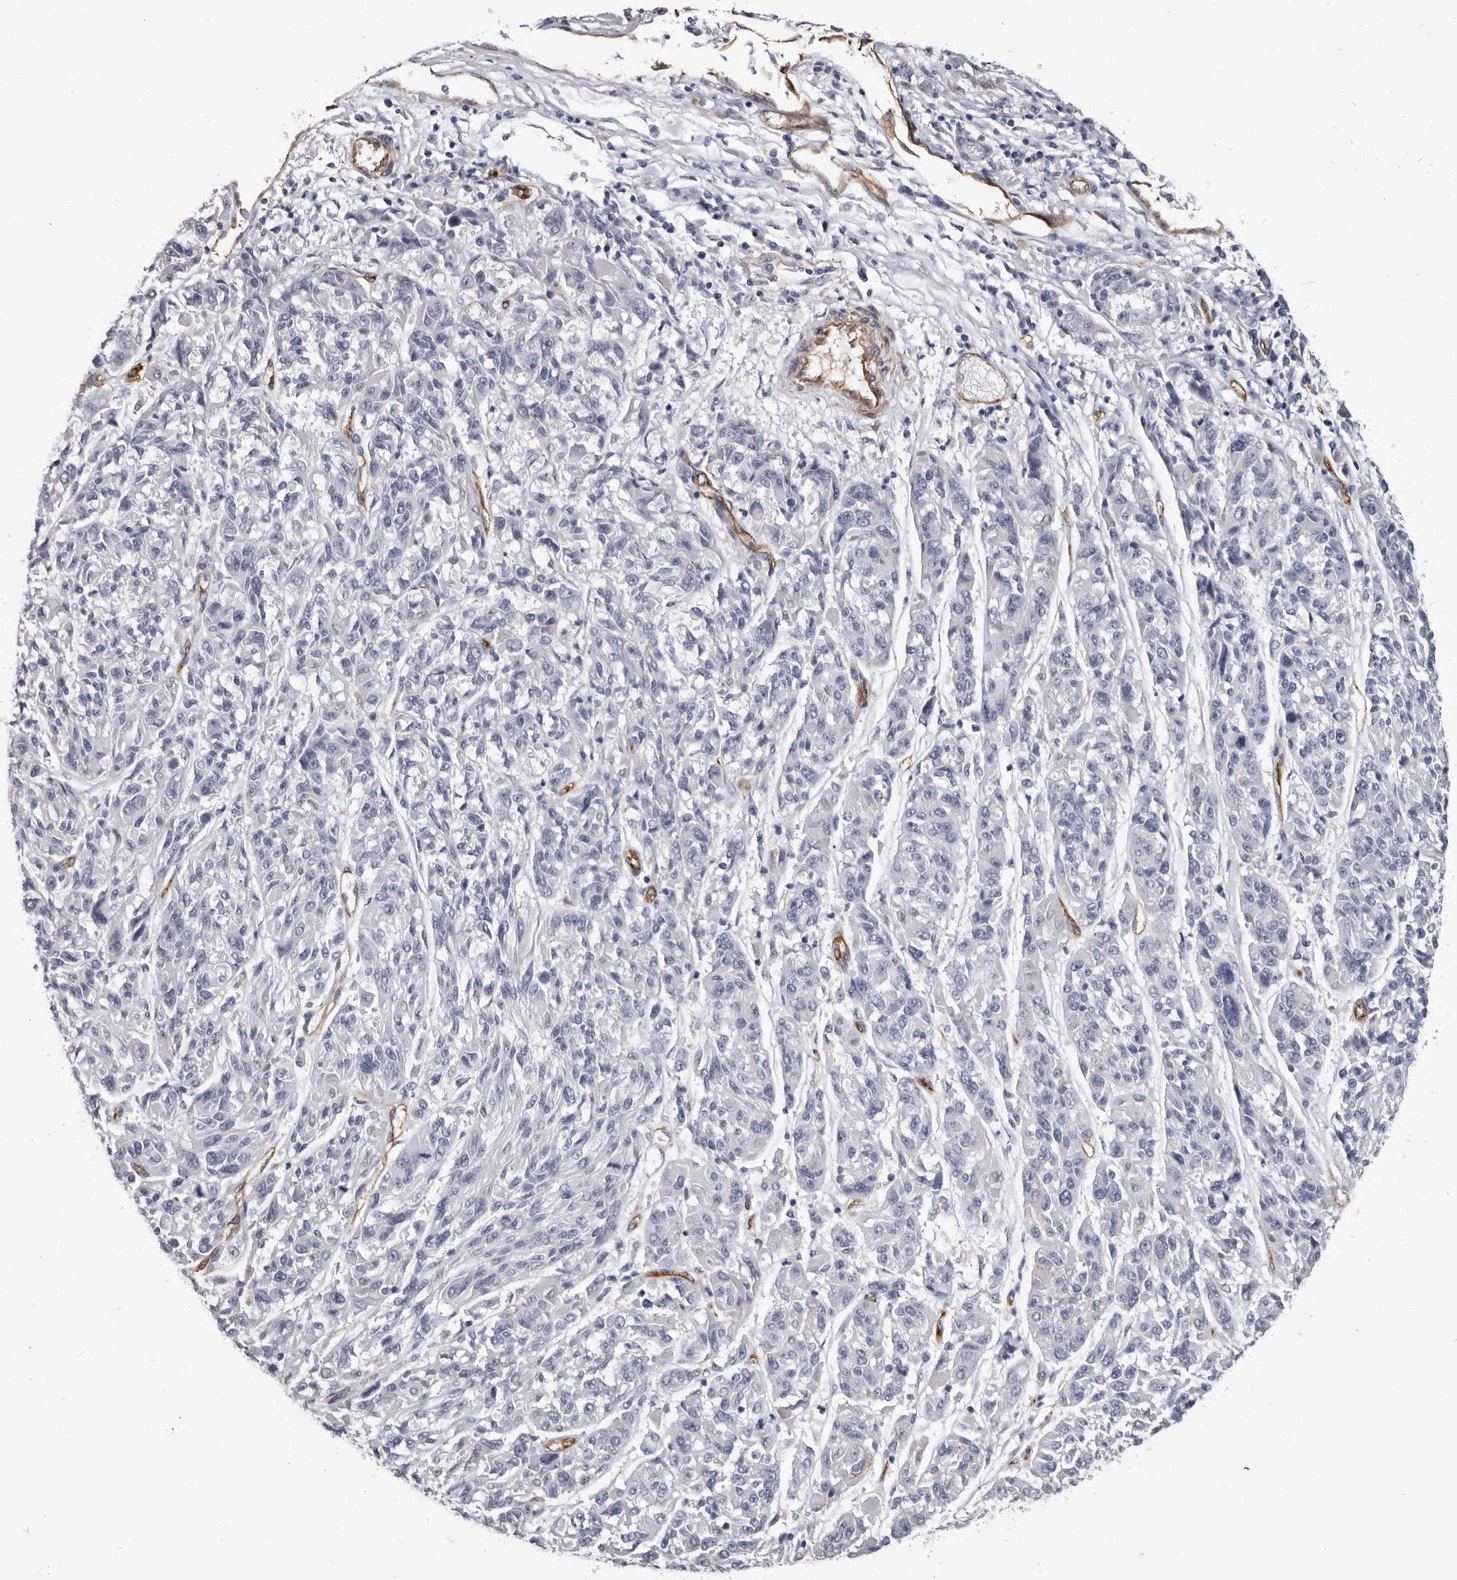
{"staining": {"intensity": "negative", "quantity": "none", "location": "none"}, "tissue": "melanoma", "cell_type": "Tumor cells", "image_type": "cancer", "snomed": [{"axis": "morphology", "description": "Malignant melanoma, NOS"}, {"axis": "topography", "description": "Skin"}], "caption": "Malignant melanoma was stained to show a protein in brown. There is no significant positivity in tumor cells.", "gene": "ADGRL4", "patient": {"sex": "male", "age": 53}}